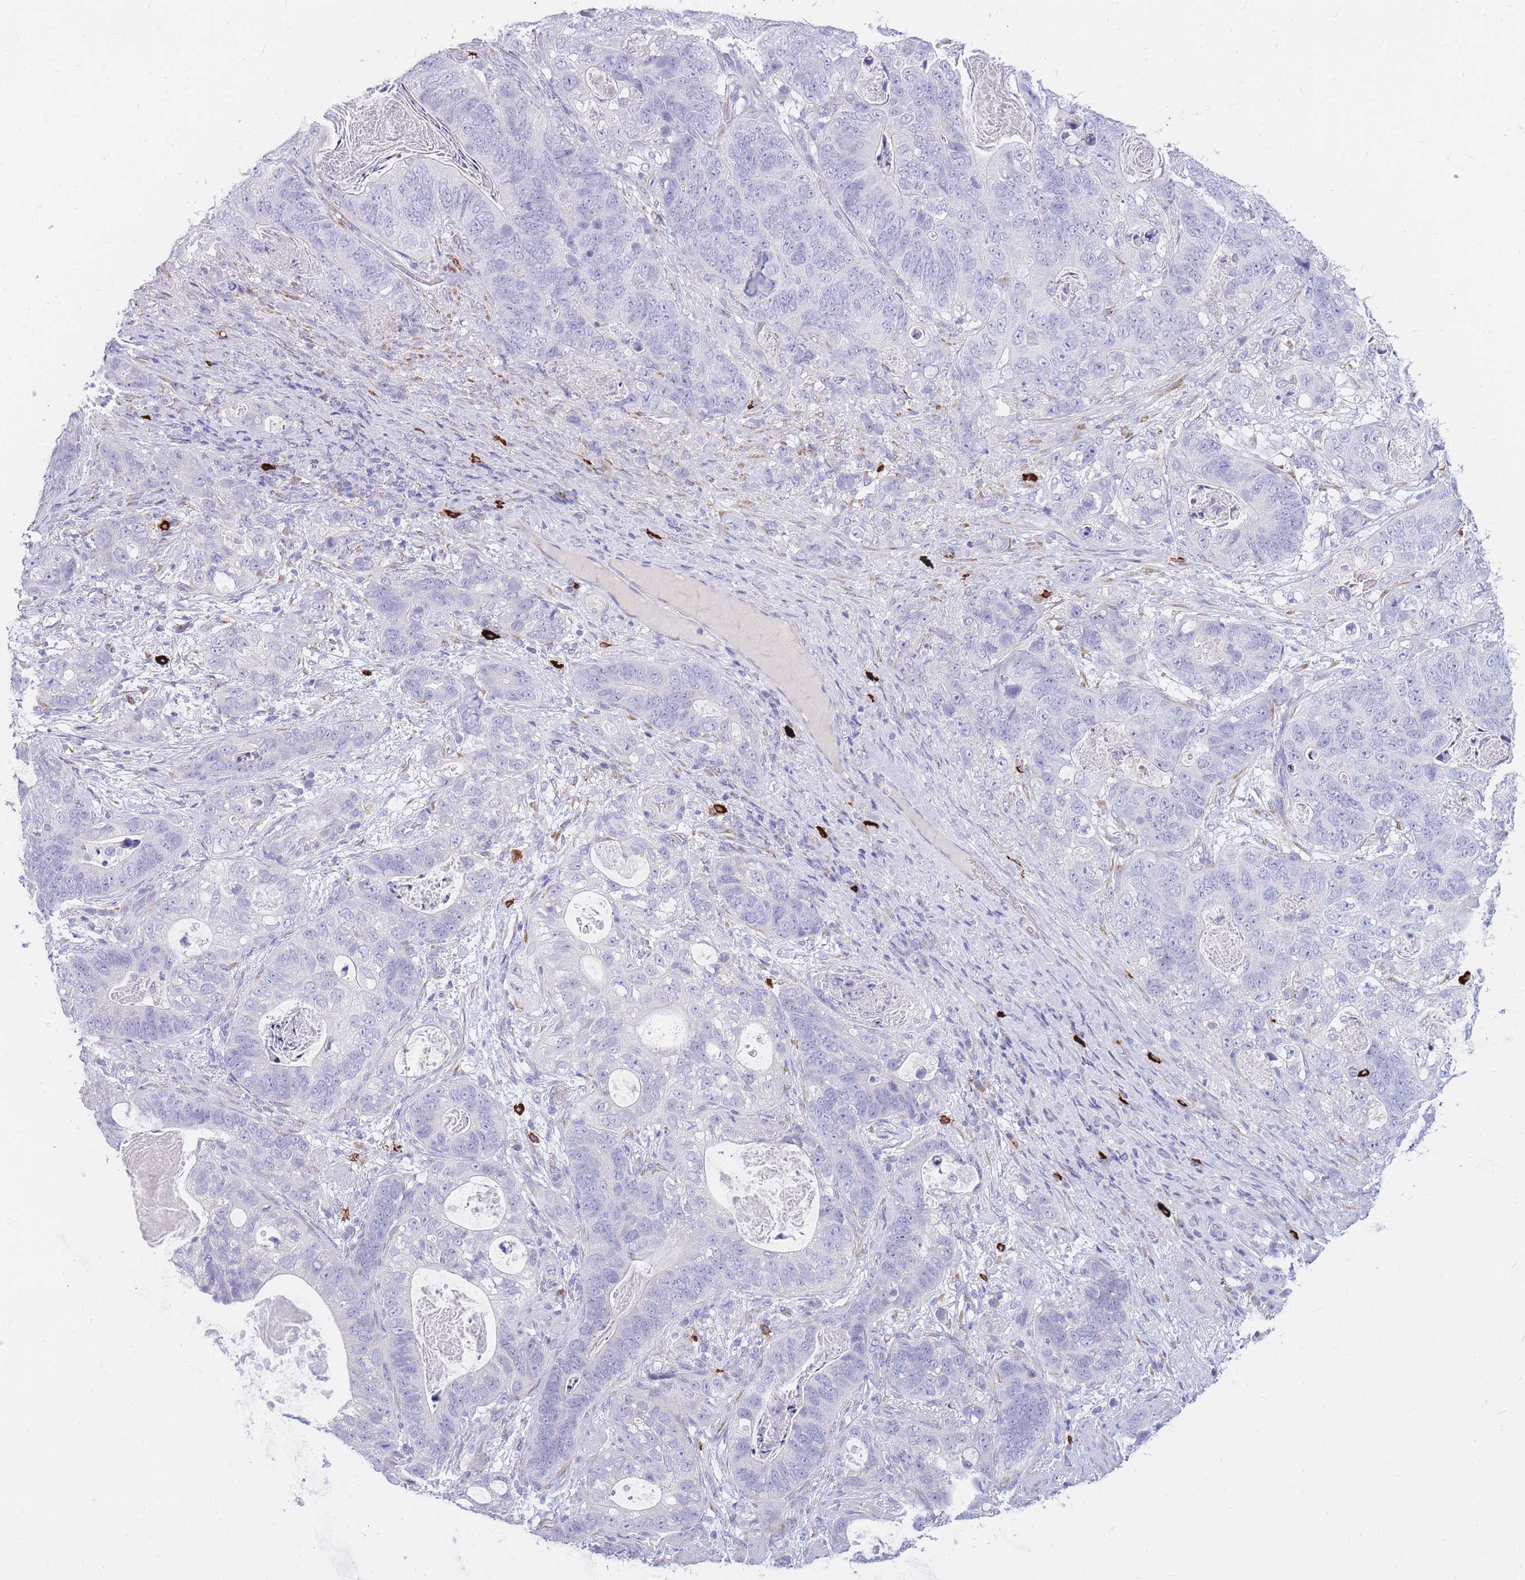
{"staining": {"intensity": "negative", "quantity": "none", "location": "none"}, "tissue": "stomach cancer", "cell_type": "Tumor cells", "image_type": "cancer", "snomed": [{"axis": "morphology", "description": "Normal tissue, NOS"}, {"axis": "morphology", "description": "Adenocarcinoma, NOS"}, {"axis": "topography", "description": "Stomach"}], "caption": "Stomach adenocarcinoma was stained to show a protein in brown. There is no significant expression in tumor cells.", "gene": "TPSD1", "patient": {"sex": "female", "age": 89}}